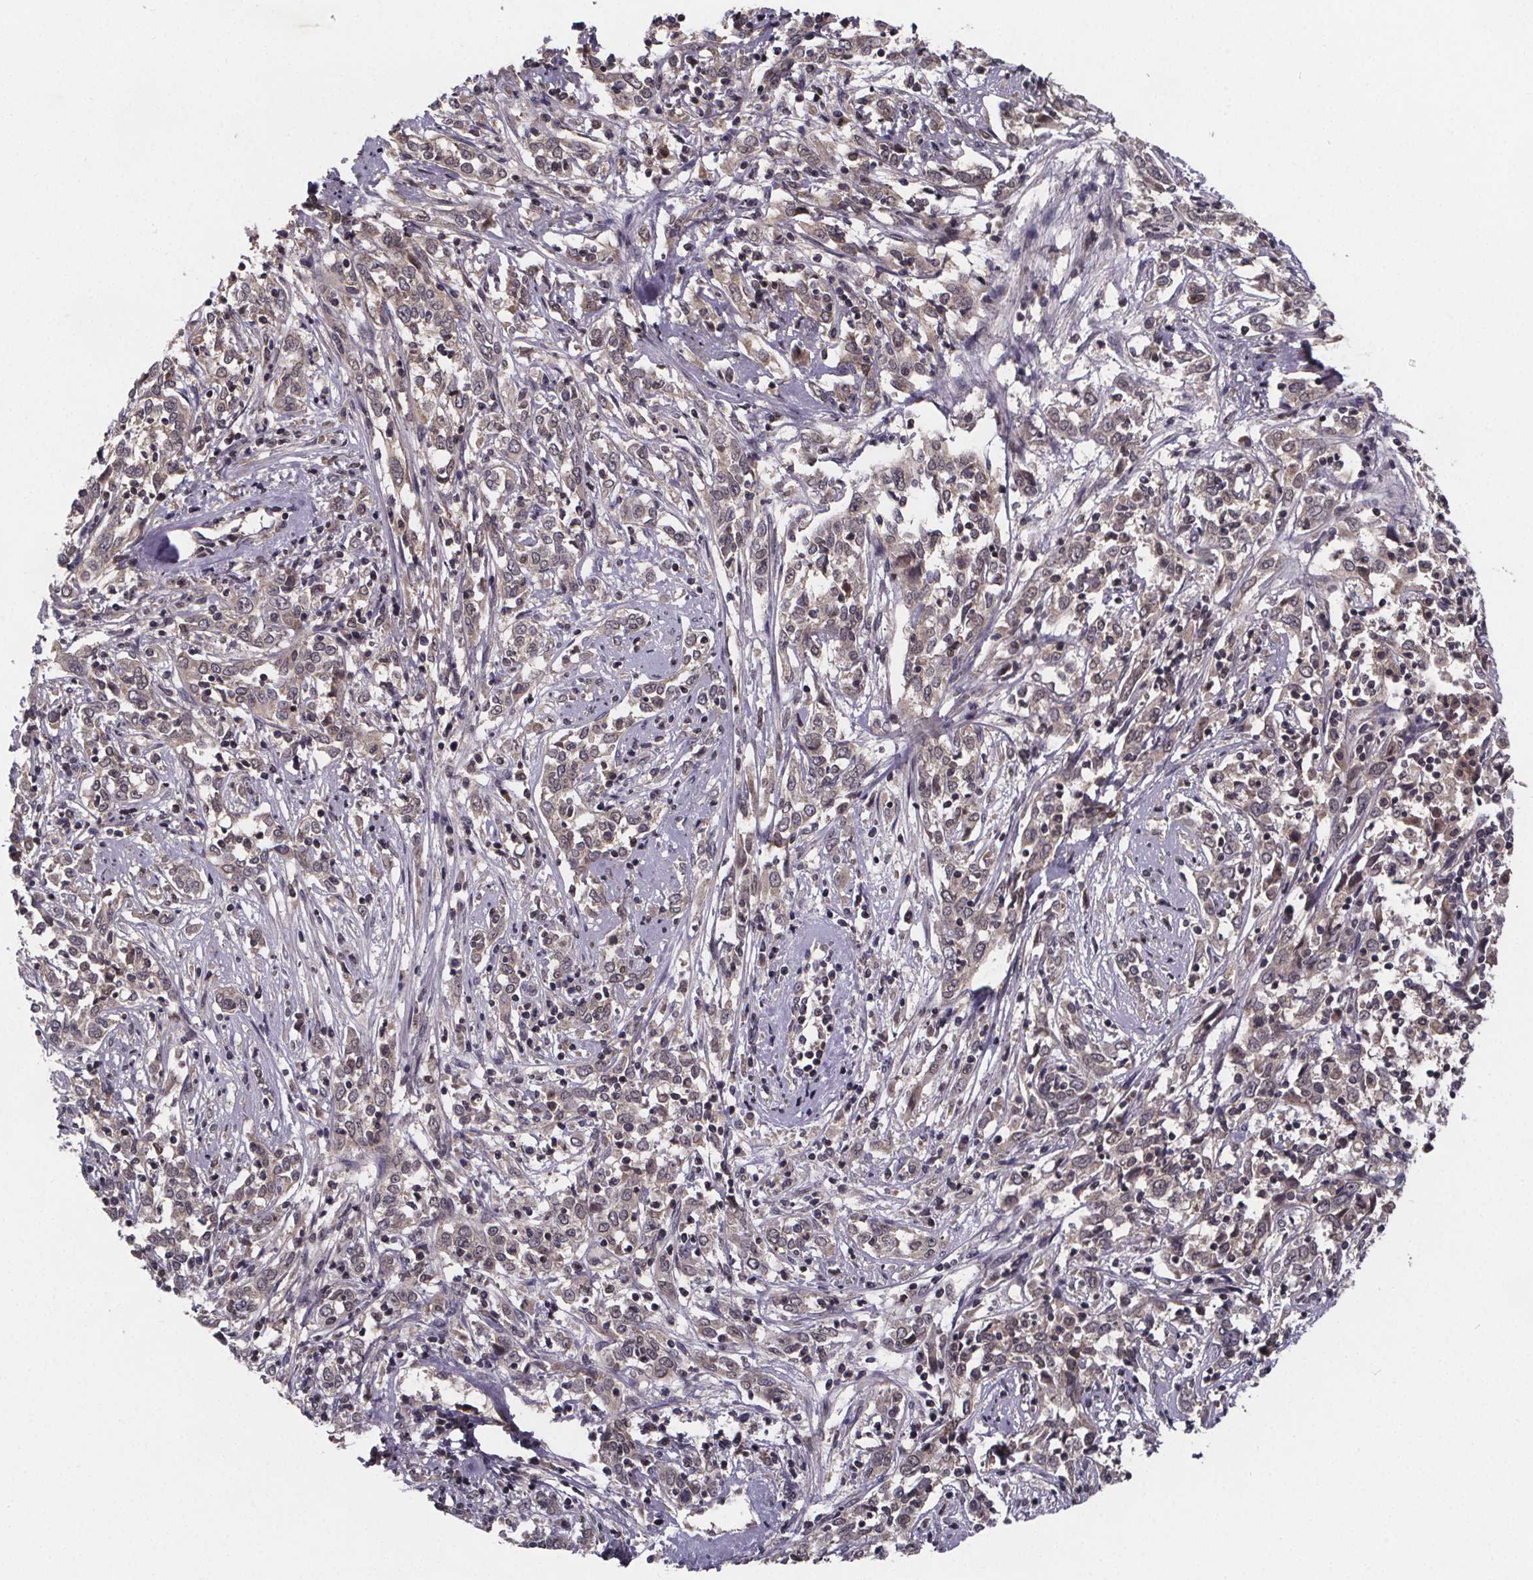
{"staining": {"intensity": "weak", "quantity": ">75%", "location": "cytoplasmic/membranous,nuclear"}, "tissue": "cervical cancer", "cell_type": "Tumor cells", "image_type": "cancer", "snomed": [{"axis": "morphology", "description": "Adenocarcinoma, NOS"}, {"axis": "topography", "description": "Cervix"}], "caption": "Human cervical cancer (adenocarcinoma) stained with a protein marker shows weak staining in tumor cells.", "gene": "FN3KRP", "patient": {"sex": "female", "age": 40}}